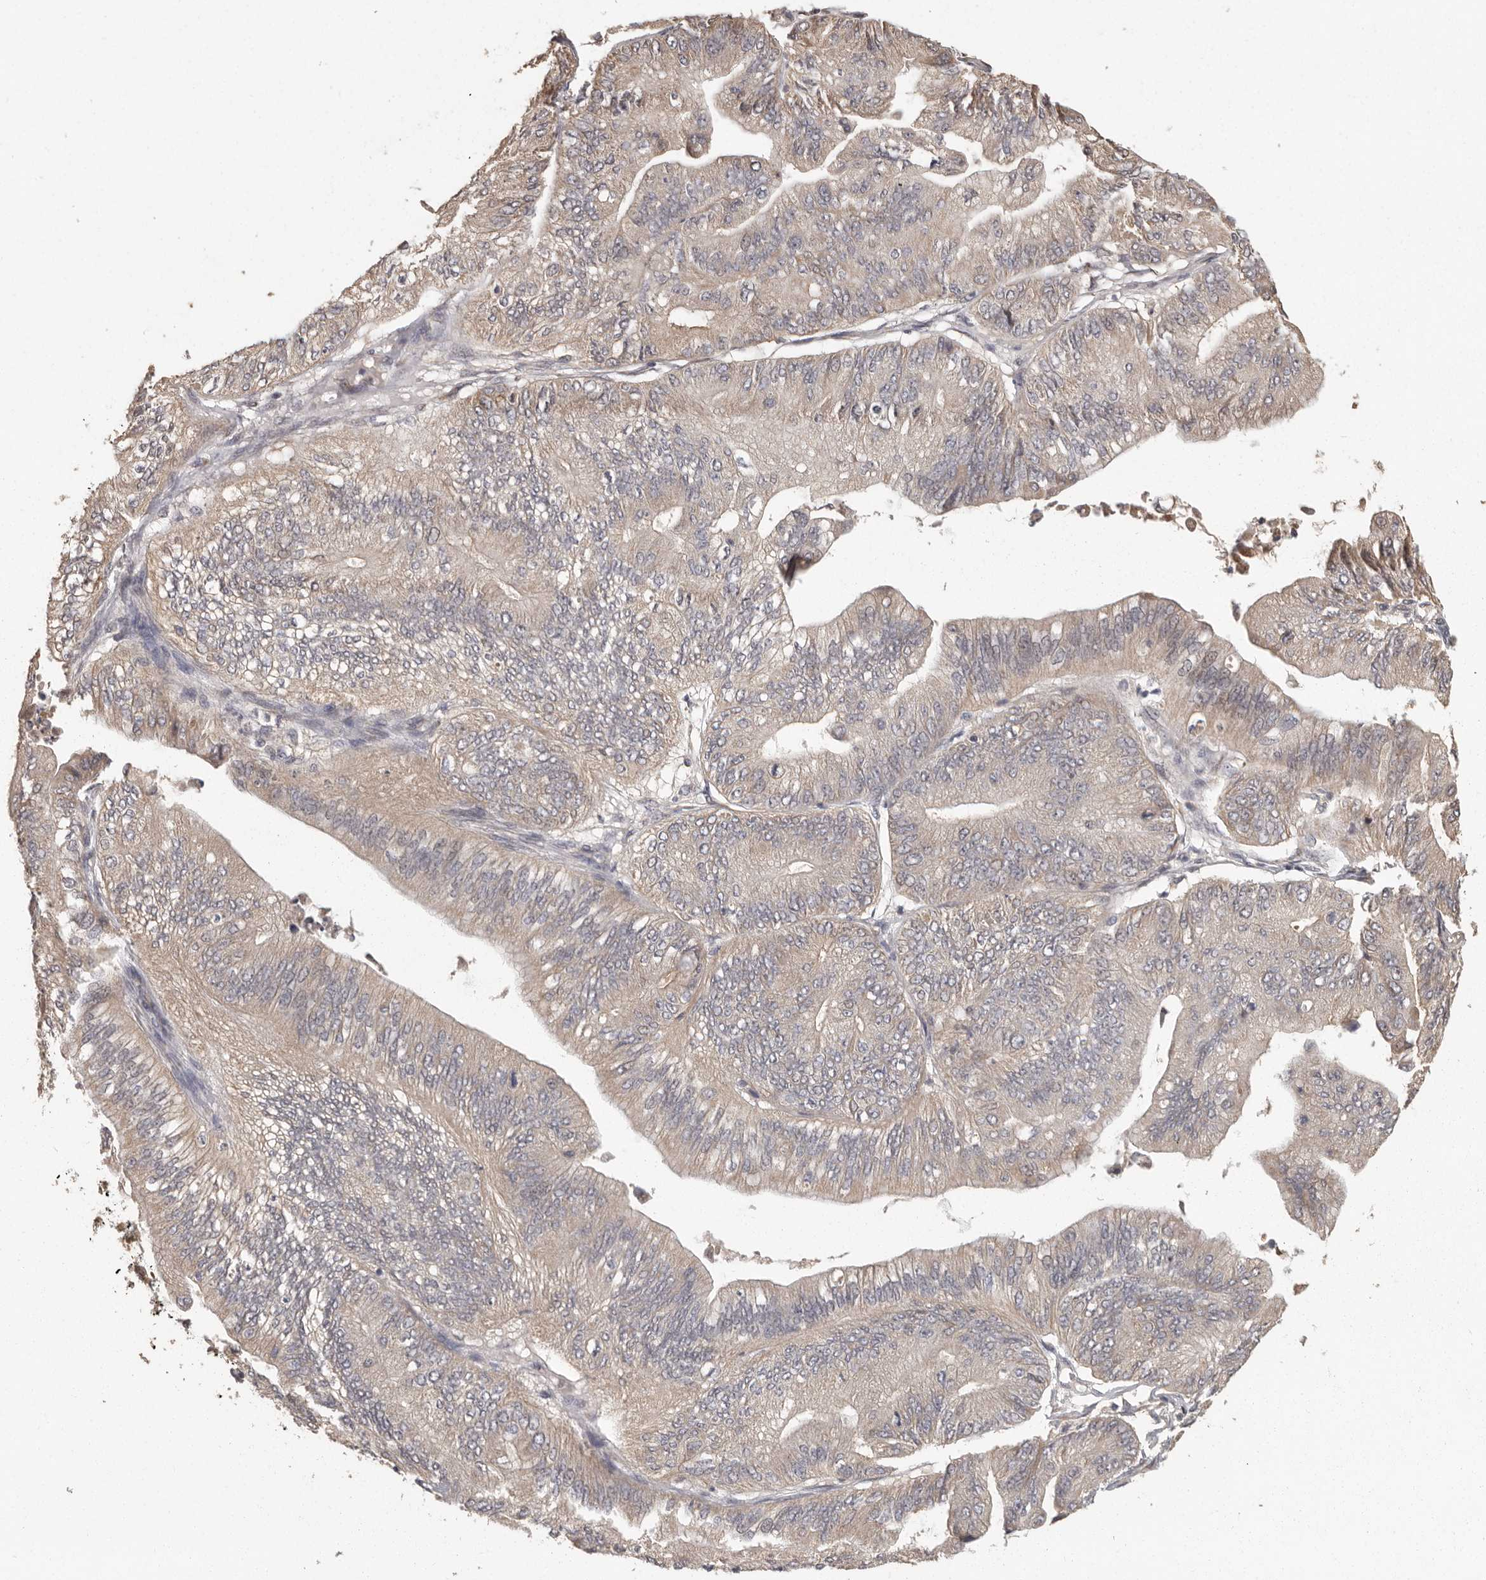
{"staining": {"intensity": "weak", "quantity": "<25%", "location": "cytoplasmic/membranous"}, "tissue": "ovarian cancer", "cell_type": "Tumor cells", "image_type": "cancer", "snomed": [{"axis": "morphology", "description": "Cystadenocarcinoma, mucinous, NOS"}, {"axis": "topography", "description": "Ovary"}], "caption": "IHC micrograph of neoplastic tissue: ovarian cancer stained with DAB (3,3'-diaminobenzidine) shows no significant protein positivity in tumor cells.", "gene": "BAIAP2", "patient": {"sex": "female", "age": 61}}